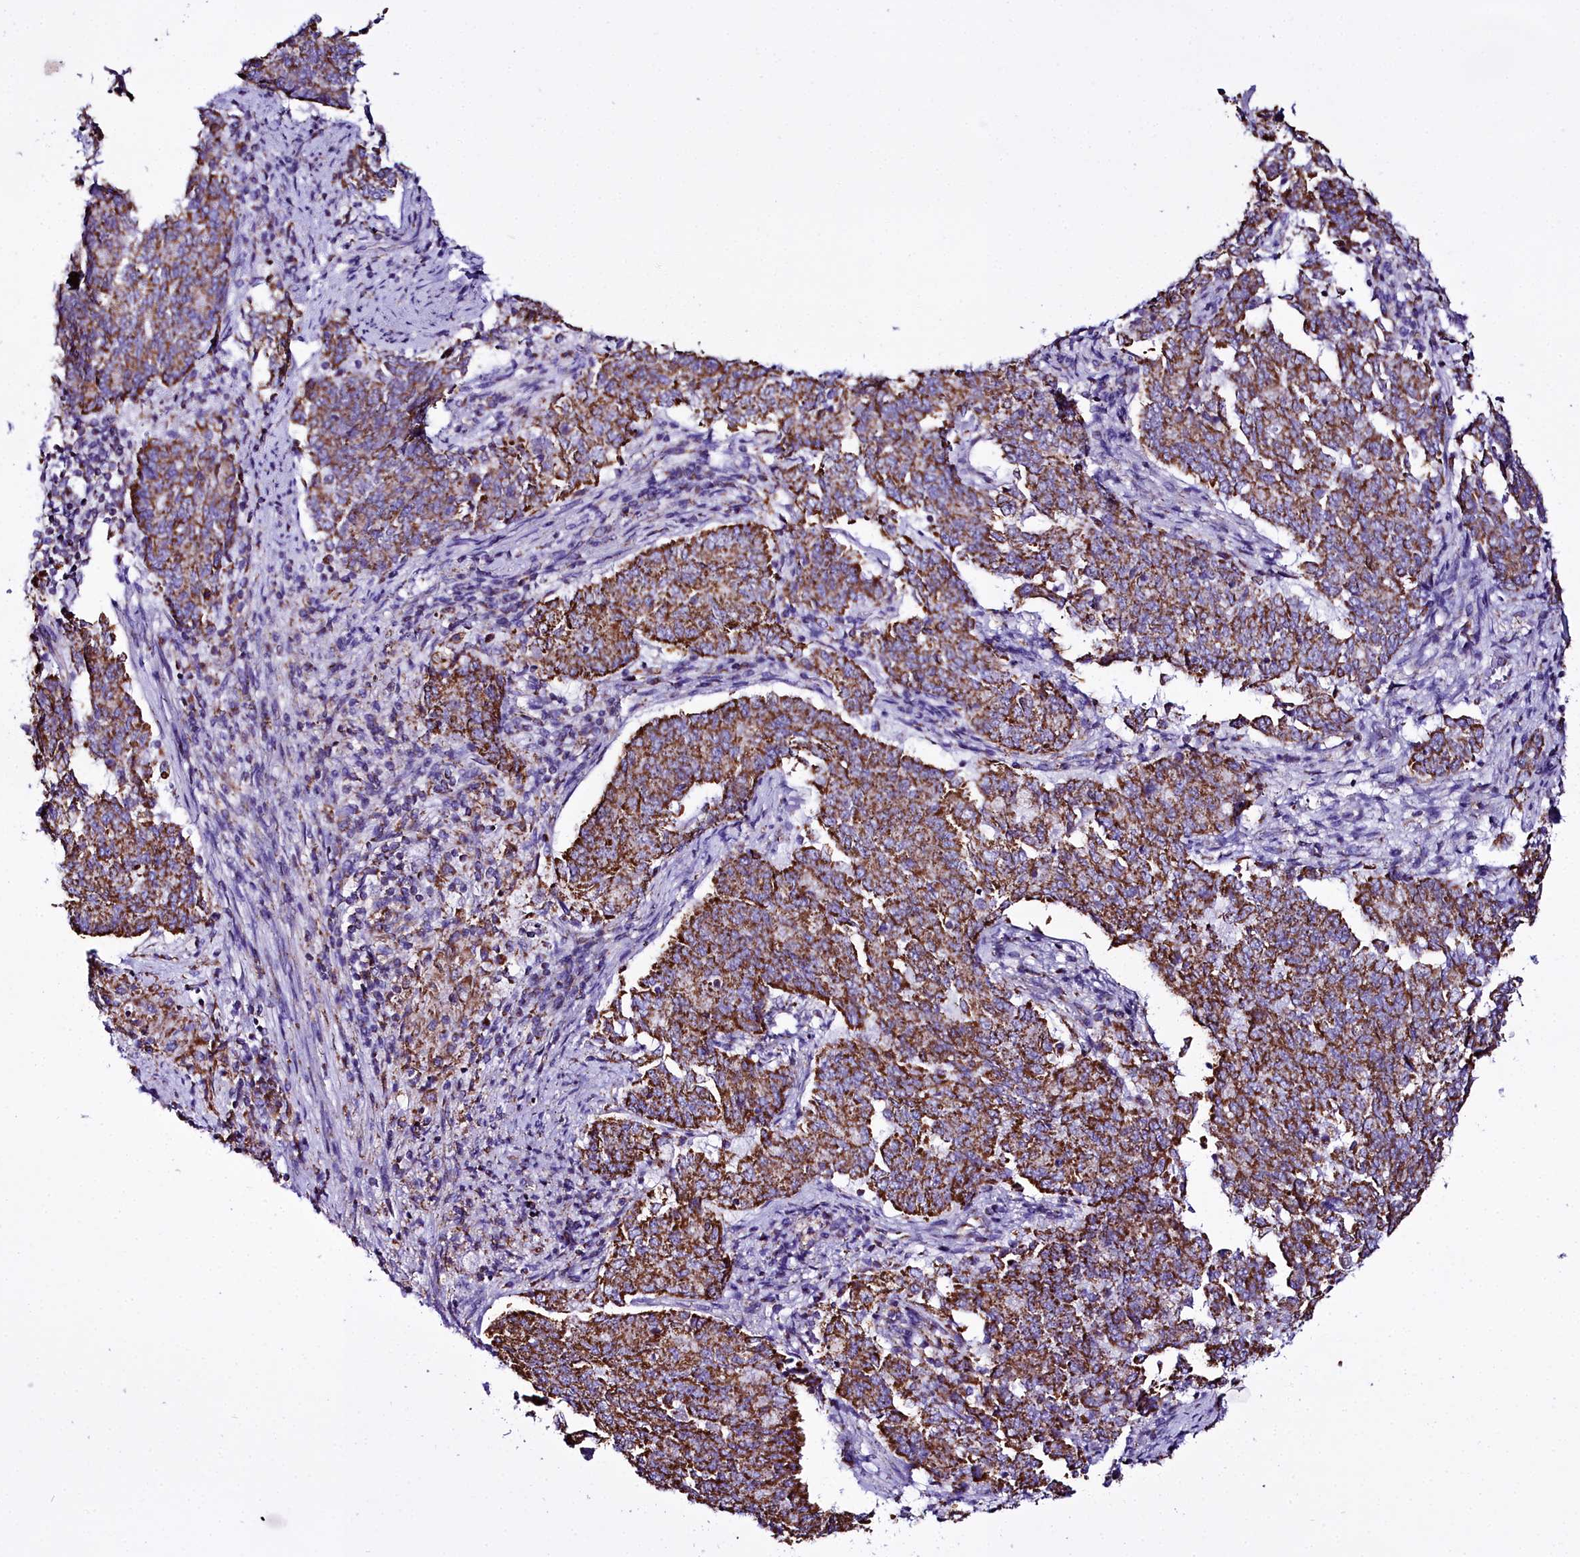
{"staining": {"intensity": "strong", "quantity": ">75%", "location": "cytoplasmic/membranous"}, "tissue": "endometrial cancer", "cell_type": "Tumor cells", "image_type": "cancer", "snomed": [{"axis": "morphology", "description": "Adenocarcinoma, NOS"}, {"axis": "topography", "description": "Endometrium"}], "caption": "Immunohistochemical staining of human endometrial cancer displays strong cytoplasmic/membranous protein positivity in about >75% of tumor cells. Using DAB (3,3'-diaminobenzidine) (brown) and hematoxylin (blue) stains, captured at high magnification using brightfield microscopy.", "gene": "WDFY3", "patient": {"sex": "female", "age": 80}}